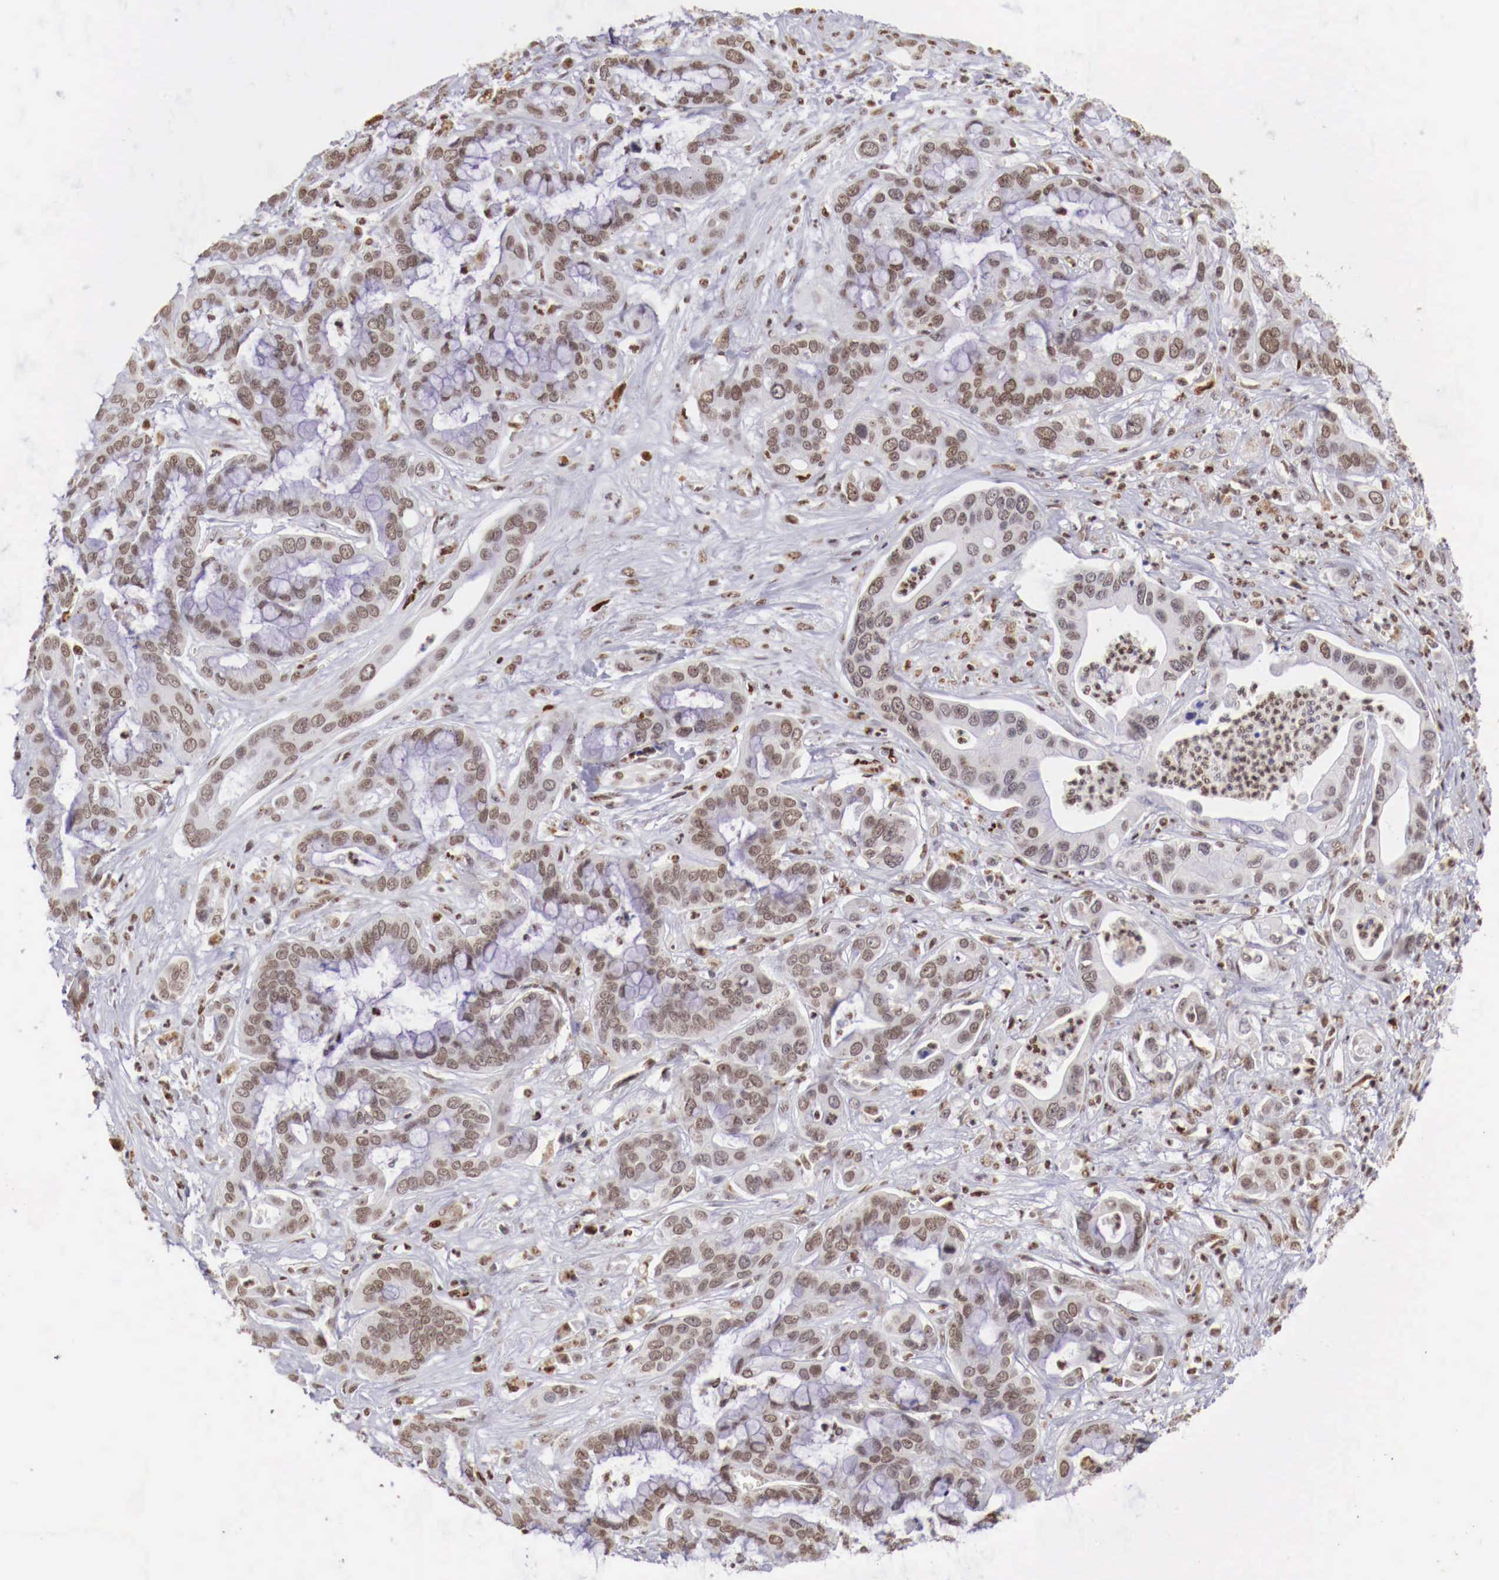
{"staining": {"intensity": "weak", "quantity": ">75%", "location": "none"}, "tissue": "liver cancer", "cell_type": "Tumor cells", "image_type": "cancer", "snomed": [{"axis": "morphology", "description": "Cholangiocarcinoma"}, {"axis": "topography", "description": "Liver"}], "caption": "Brown immunohistochemical staining in human liver cancer shows weak None expression in about >75% of tumor cells.", "gene": "MAX", "patient": {"sex": "female", "age": 65}}